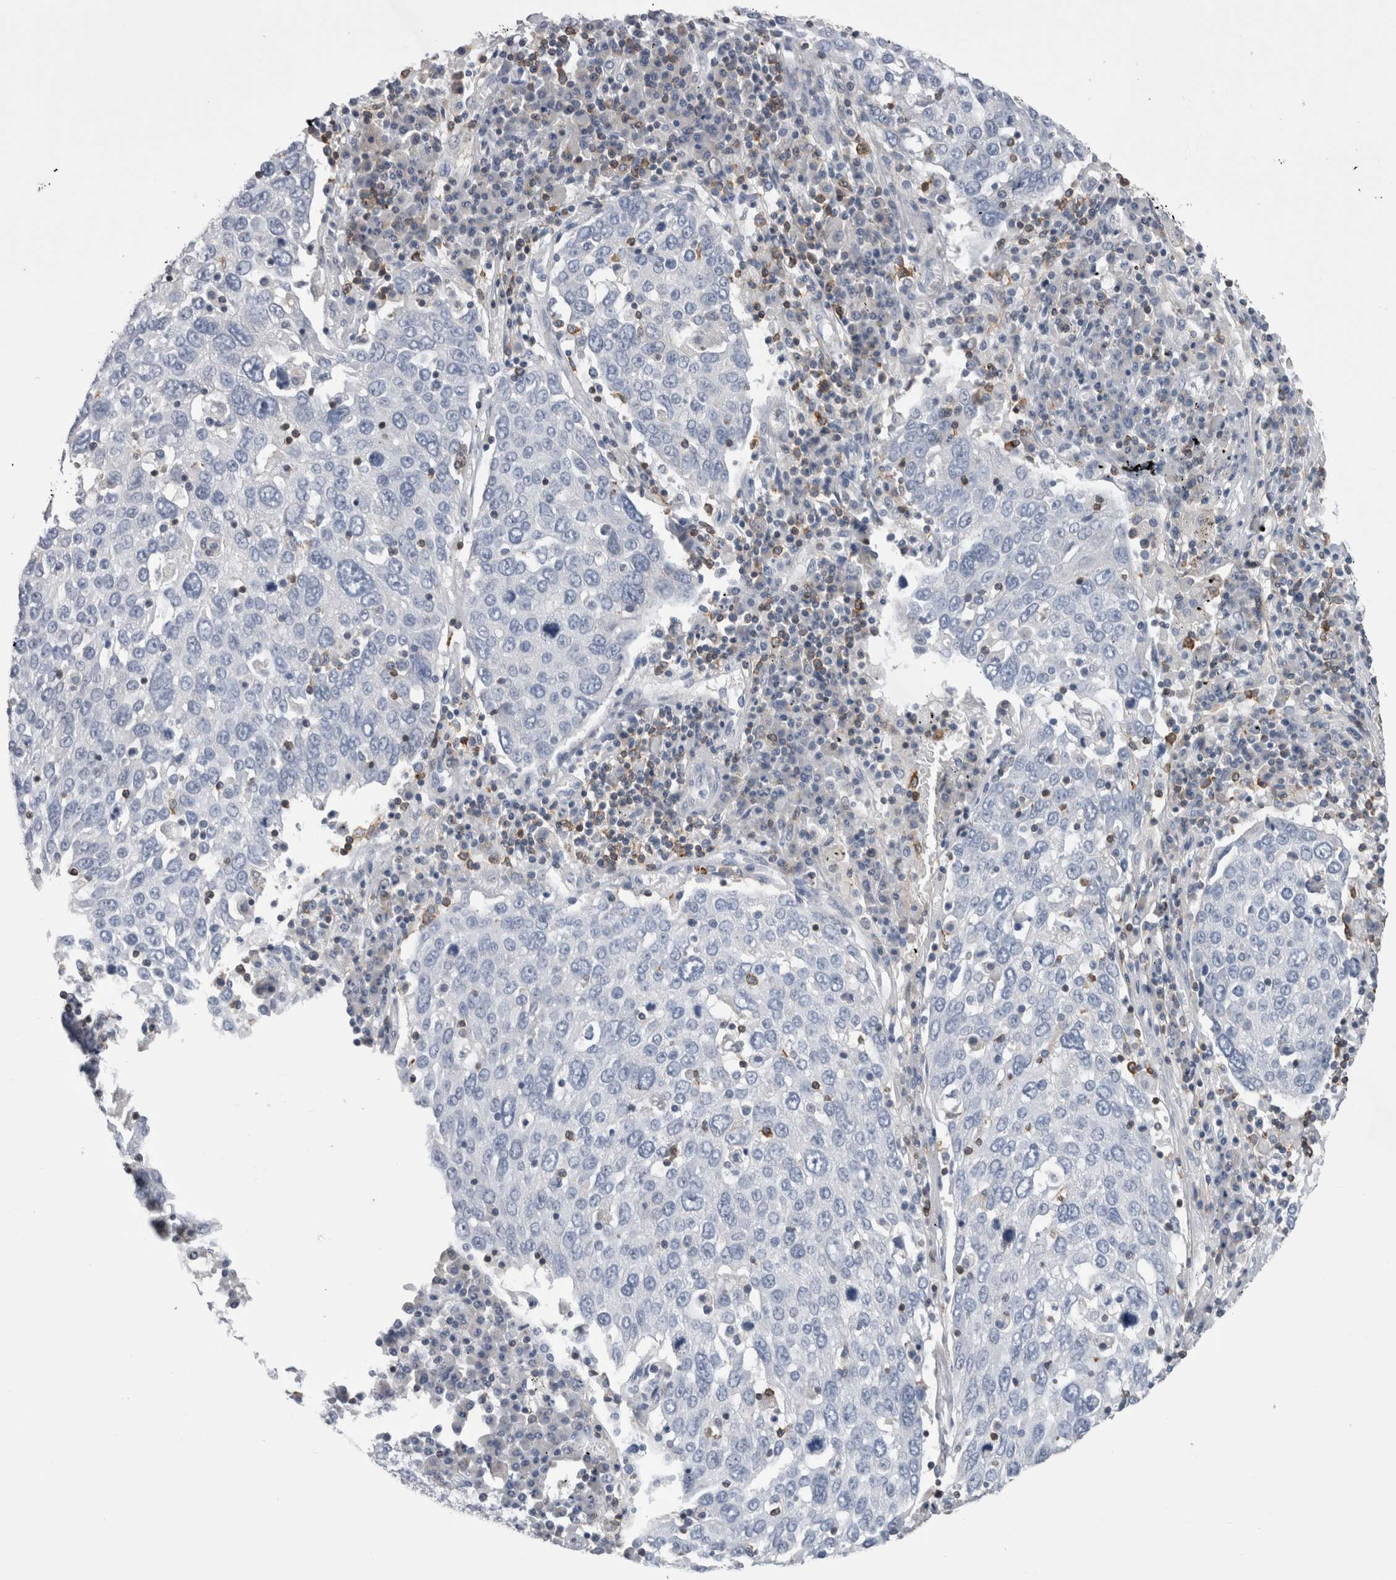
{"staining": {"intensity": "negative", "quantity": "none", "location": "none"}, "tissue": "lung cancer", "cell_type": "Tumor cells", "image_type": "cancer", "snomed": [{"axis": "morphology", "description": "Squamous cell carcinoma, NOS"}, {"axis": "topography", "description": "Lung"}], "caption": "Tumor cells are negative for brown protein staining in squamous cell carcinoma (lung).", "gene": "DCTN6", "patient": {"sex": "male", "age": 65}}